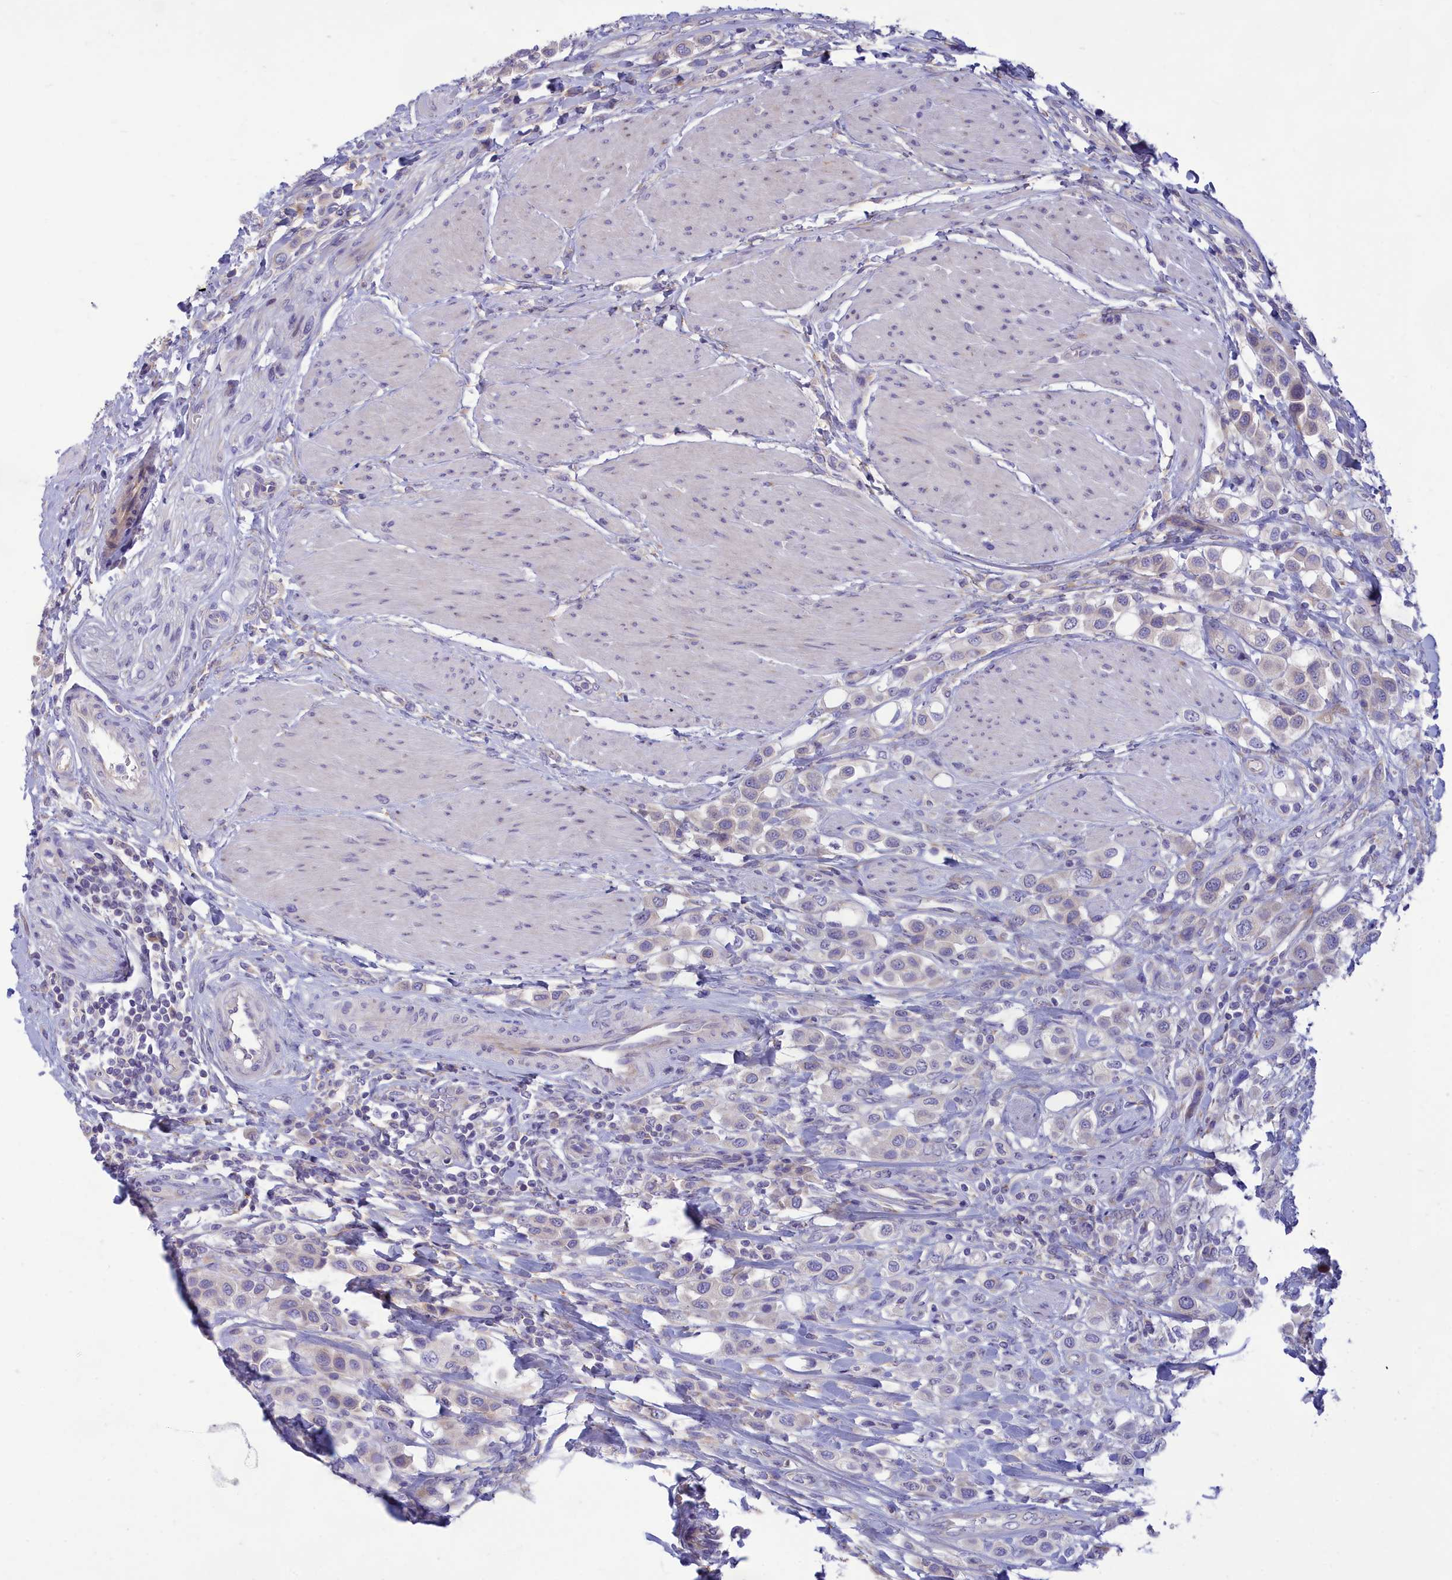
{"staining": {"intensity": "negative", "quantity": "none", "location": "none"}, "tissue": "urothelial cancer", "cell_type": "Tumor cells", "image_type": "cancer", "snomed": [{"axis": "morphology", "description": "Urothelial carcinoma, High grade"}, {"axis": "topography", "description": "Urinary bladder"}], "caption": "Photomicrograph shows no protein expression in tumor cells of urothelial cancer tissue.", "gene": "TMEM30B", "patient": {"sex": "male", "age": 50}}